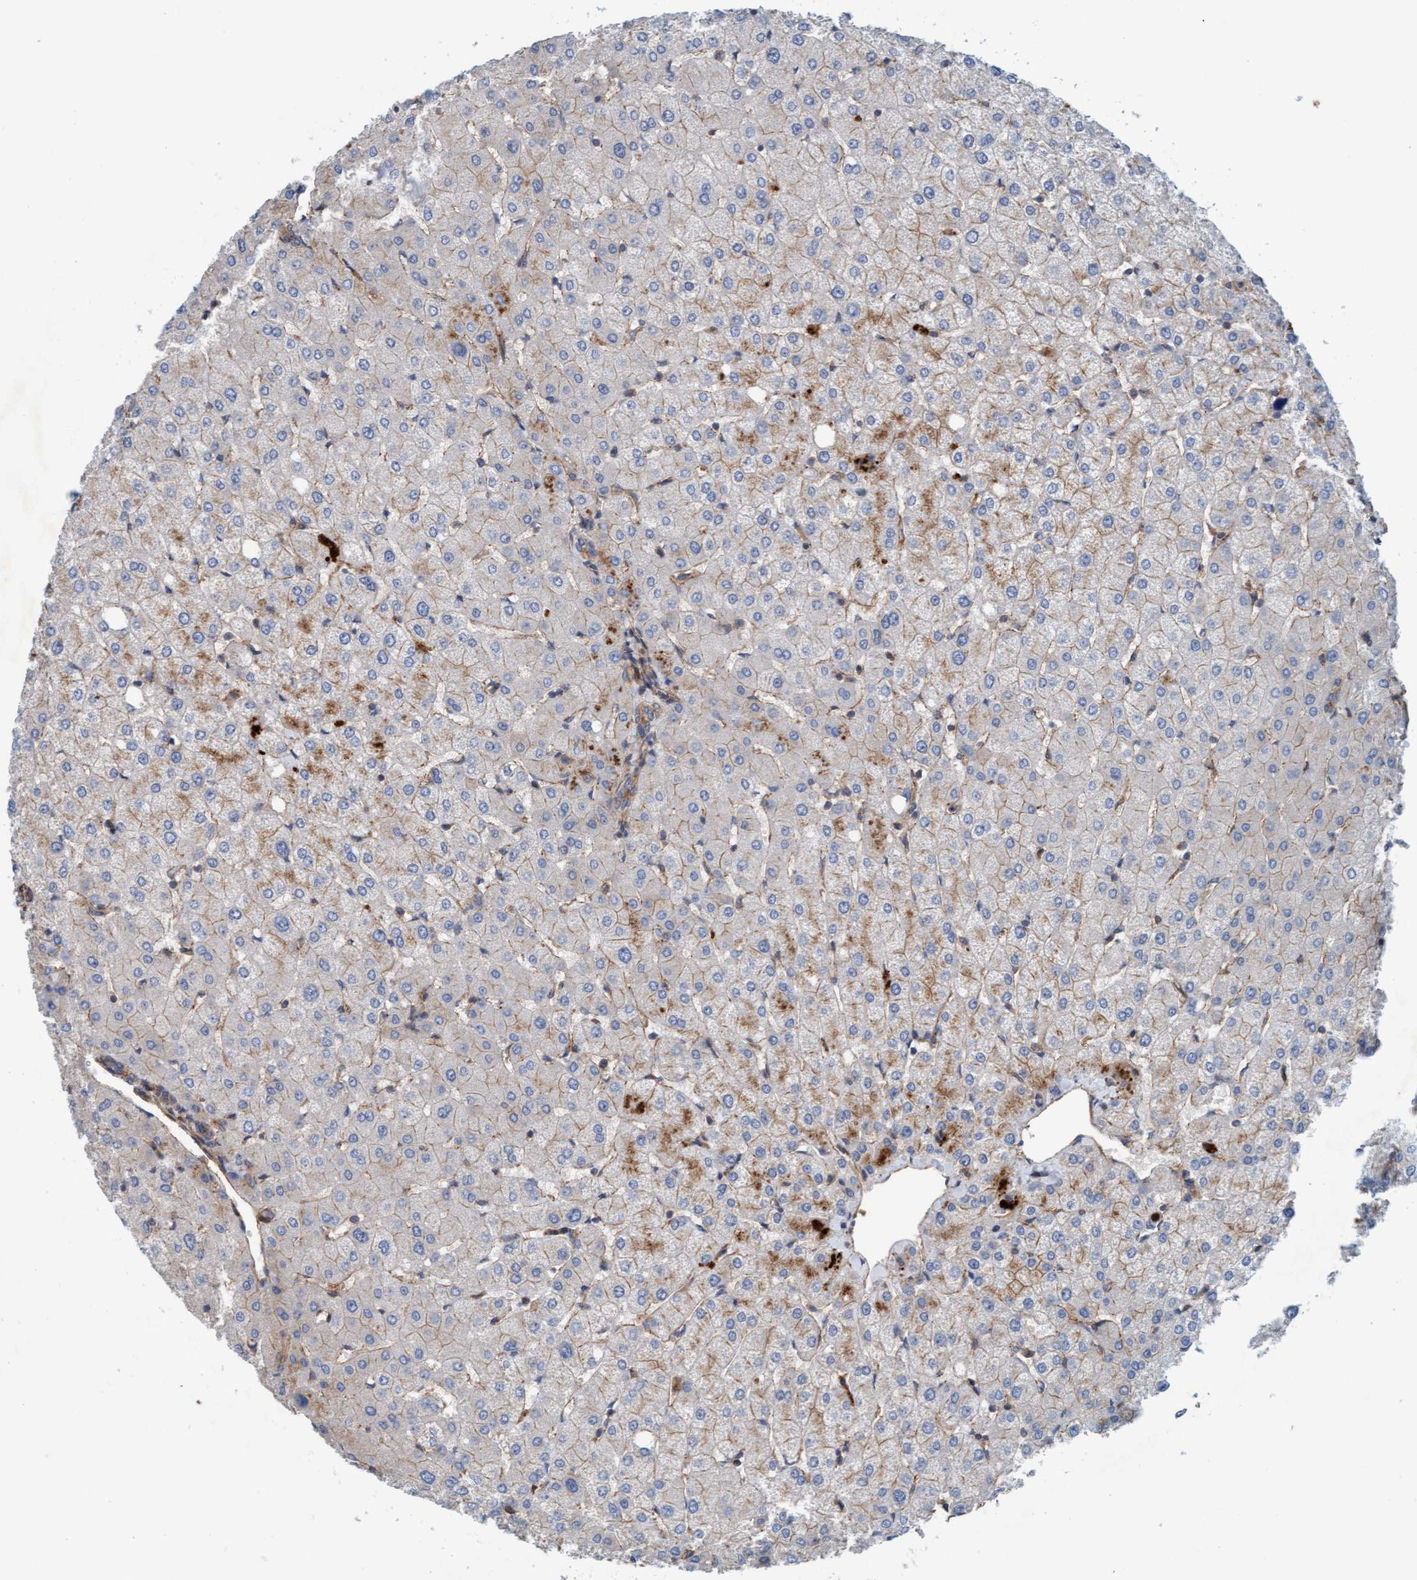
{"staining": {"intensity": "weak", "quantity": "25%-75%", "location": "cytoplasmic/membranous"}, "tissue": "liver", "cell_type": "Cholangiocytes", "image_type": "normal", "snomed": [{"axis": "morphology", "description": "Normal tissue, NOS"}, {"axis": "topography", "description": "Liver"}], "caption": "Immunohistochemical staining of unremarkable human liver demonstrates 25%-75% levels of weak cytoplasmic/membranous protein staining in about 25%-75% of cholangiocytes. (Brightfield microscopy of DAB IHC at high magnification).", "gene": "STXBP4", "patient": {"sex": "female", "age": 54}}